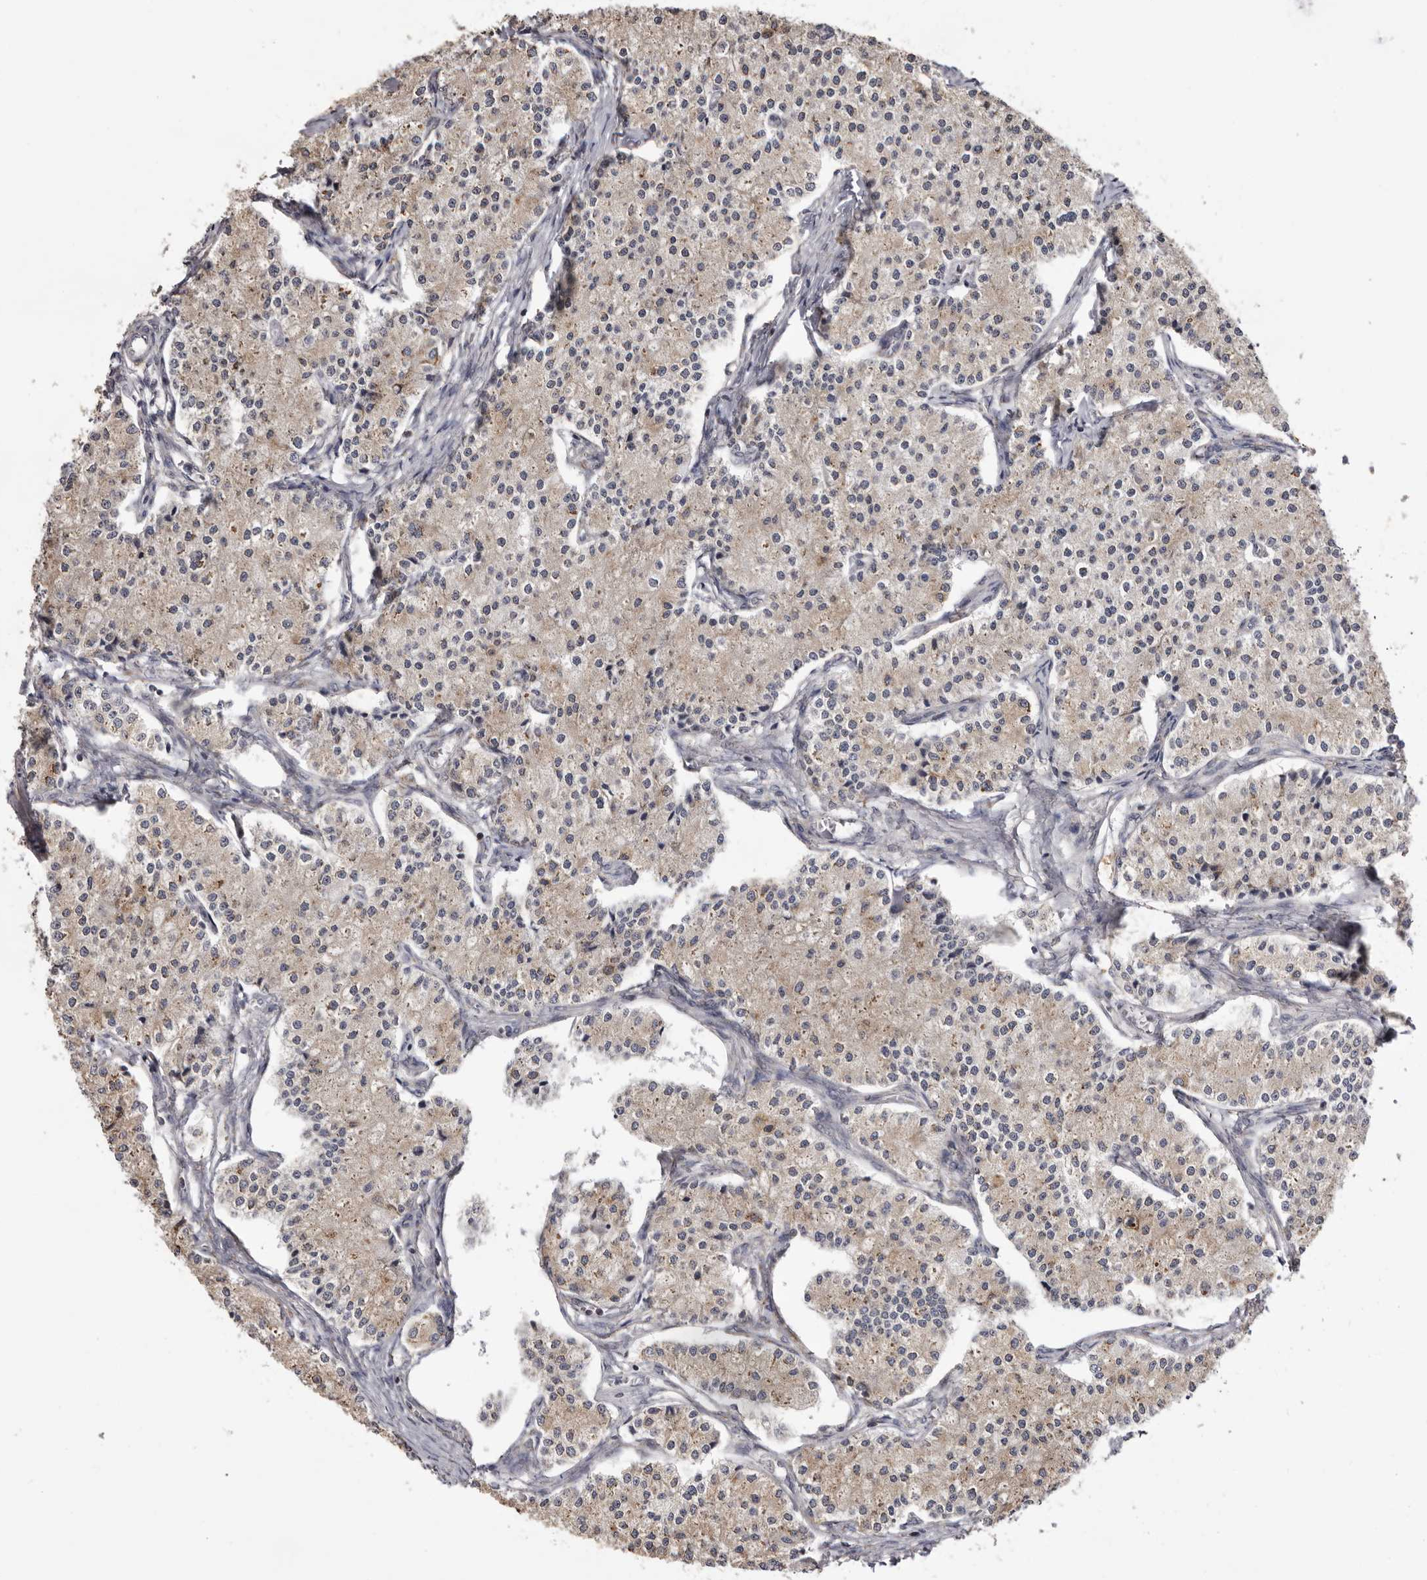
{"staining": {"intensity": "weak", "quantity": ">75%", "location": "cytoplasmic/membranous"}, "tissue": "carcinoid", "cell_type": "Tumor cells", "image_type": "cancer", "snomed": [{"axis": "morphology", "description": "Carcinoid, malignant, NOS"}, {"axis": "topography", "description": "Colon"}], "caption": "Carcinoid was stained to show a protein in brown. There is low levels of weak cytoplasmic/membranous expression in about >75% of tumor cells.", "gene": "PIGX", "patient": {"sex": "female", "age": 52}}